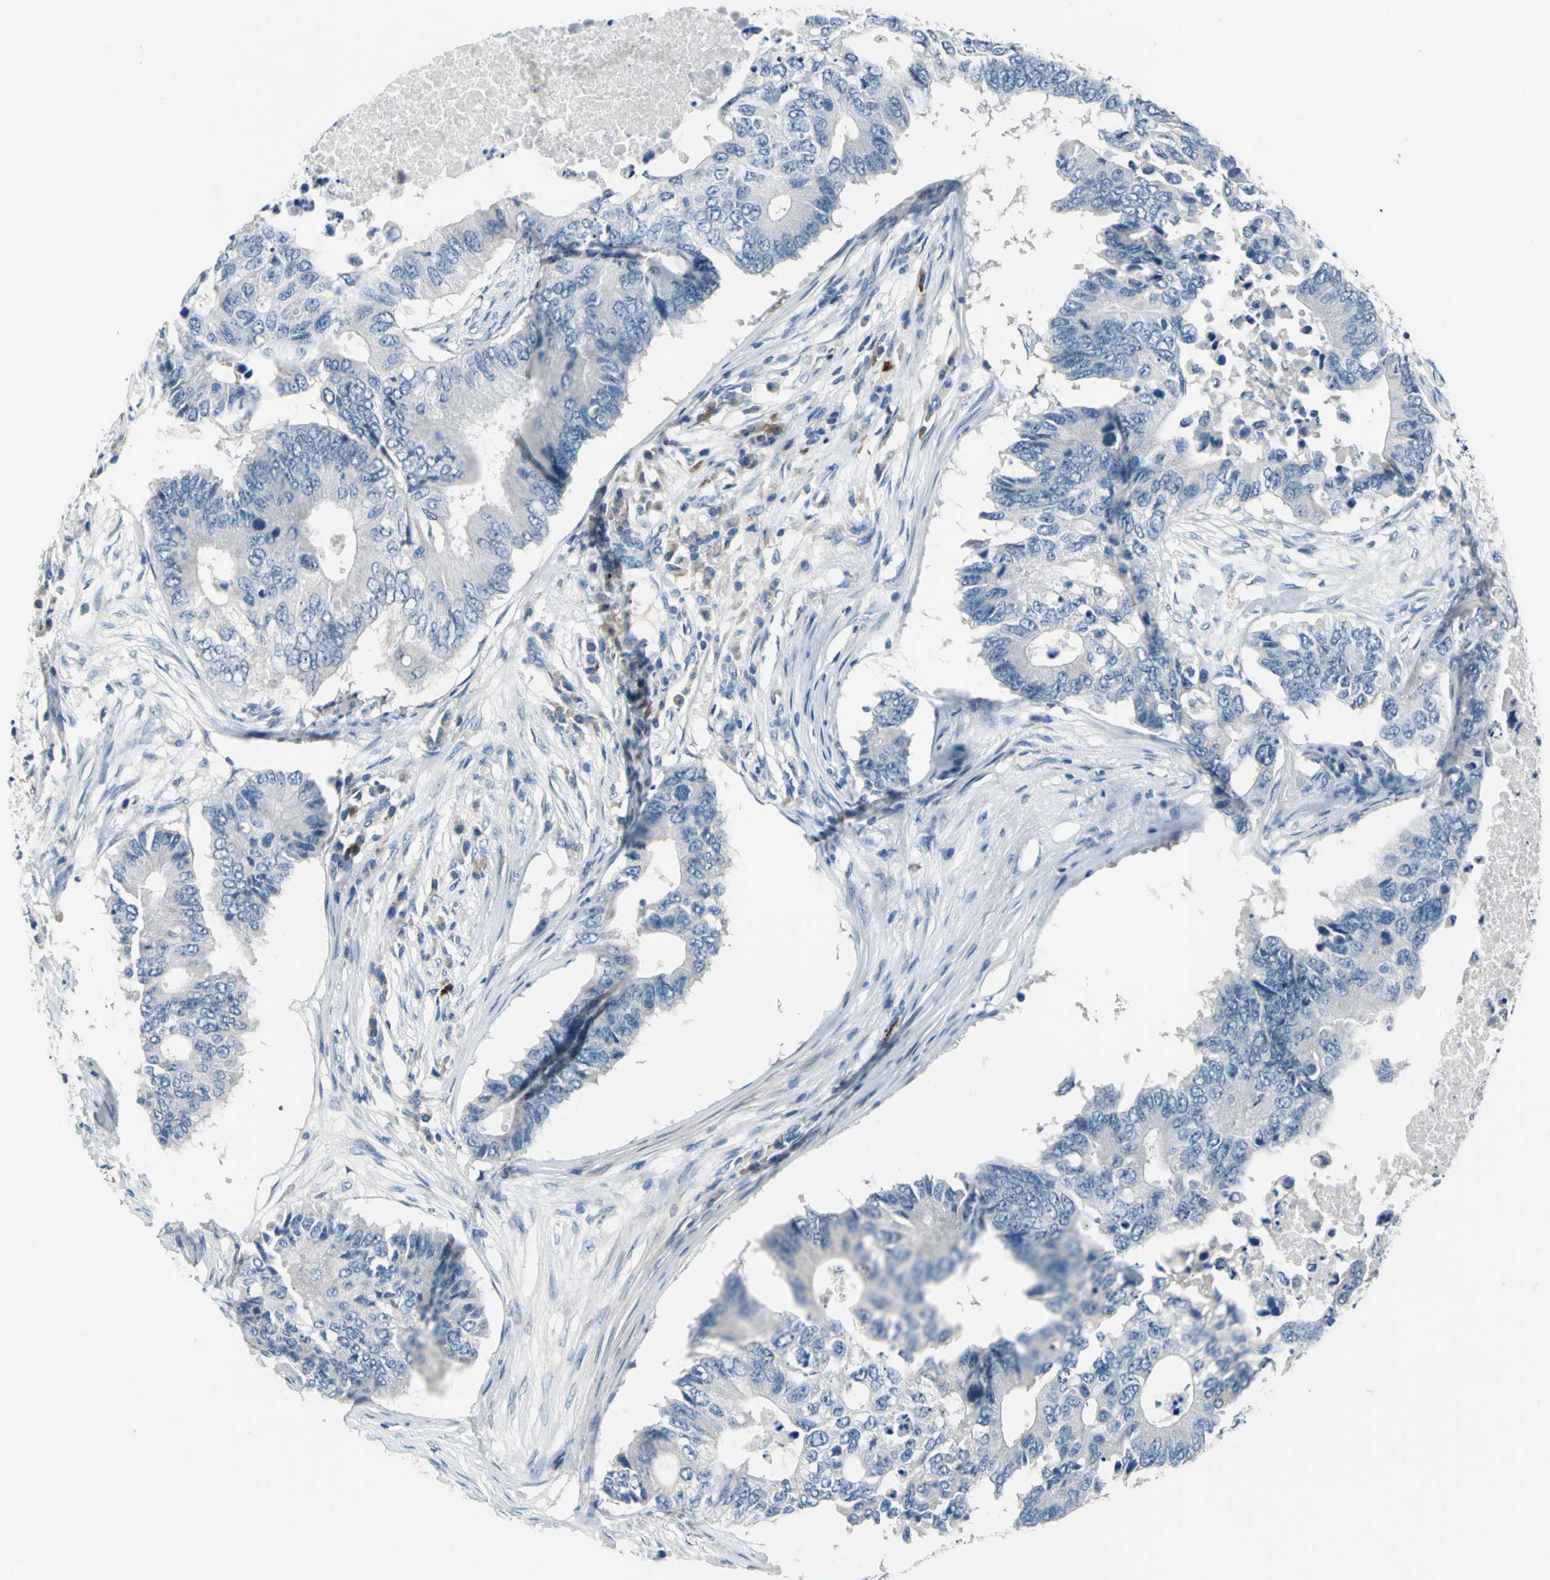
{"staining": {"intensity": "negative", "quantity": "none", "location": "none"}, "tissue": "colorectal cancer", "cell_type": "Tumor cells", "image_type": "cancer", "snomed": [{"axis": "morphology", "description": "Adenocarcinoma, NOS"}, {"axis": "topography", "description": "Colon"}], "caption": "An image of adenocarcinoma (colorectal) stained for a protein shows no brown staining in tumor cells.", "gene": "SELP", "patient": {"sex": "male", "age": 71}}